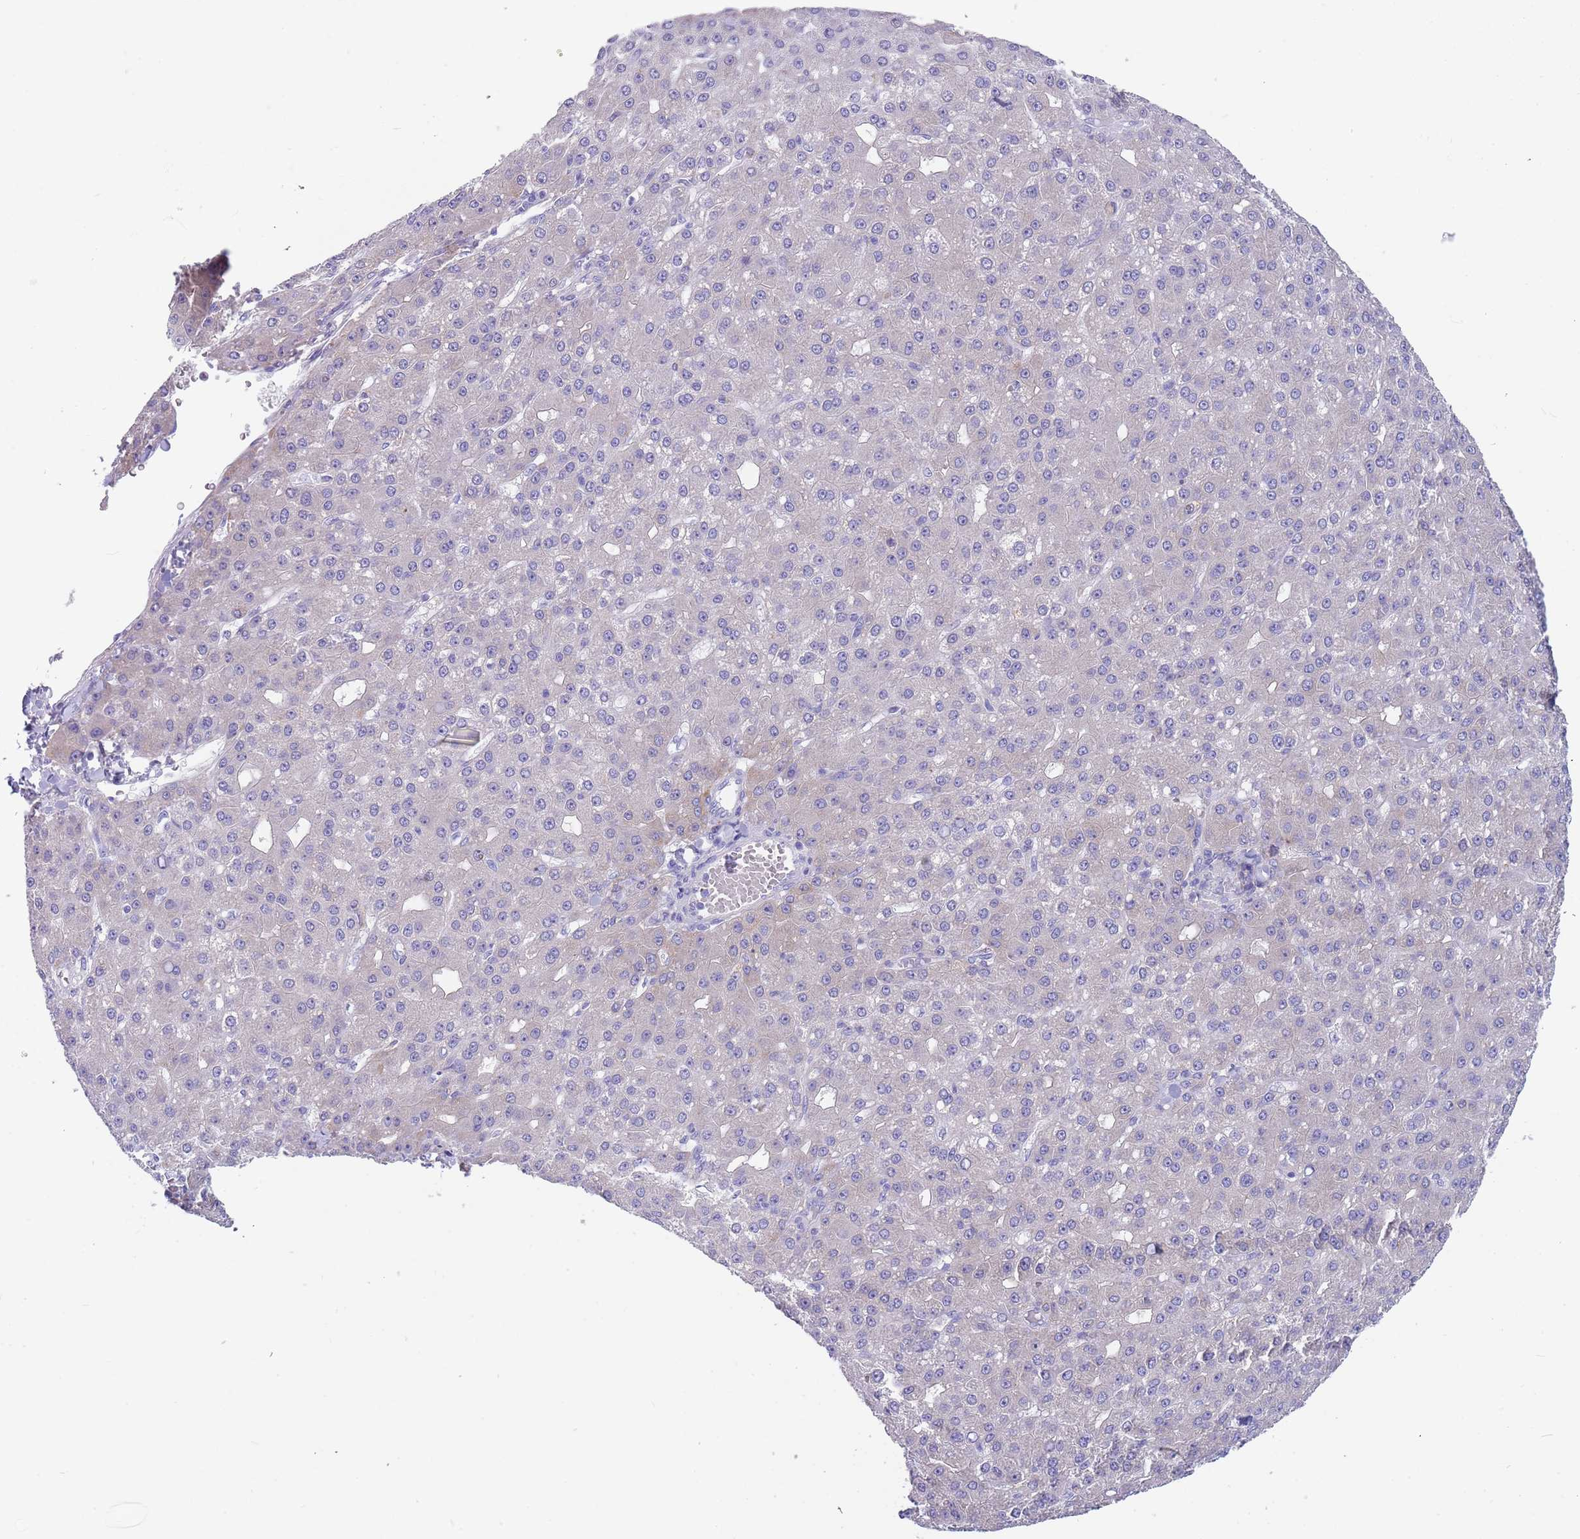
{"staining": {"intensity": "negative", "quantity": "none", "location": "none"}, "tissue": "liver cancer", "cell_type": "Tumor cells", "image_type": "cancer", "snomed": [{"axis": "morphology", "description": "Carcinoma, Hepatocellular, NOS"}, {"axis": "topography", "description": "Liver"}], "caption": "Liver cancer (hepatocellular carcinoma) was stained to show a protein in brown. There is no significant staining in tumor cells.", "gene": "TYW1", "patient": {"sex": "male", "age": 67}}